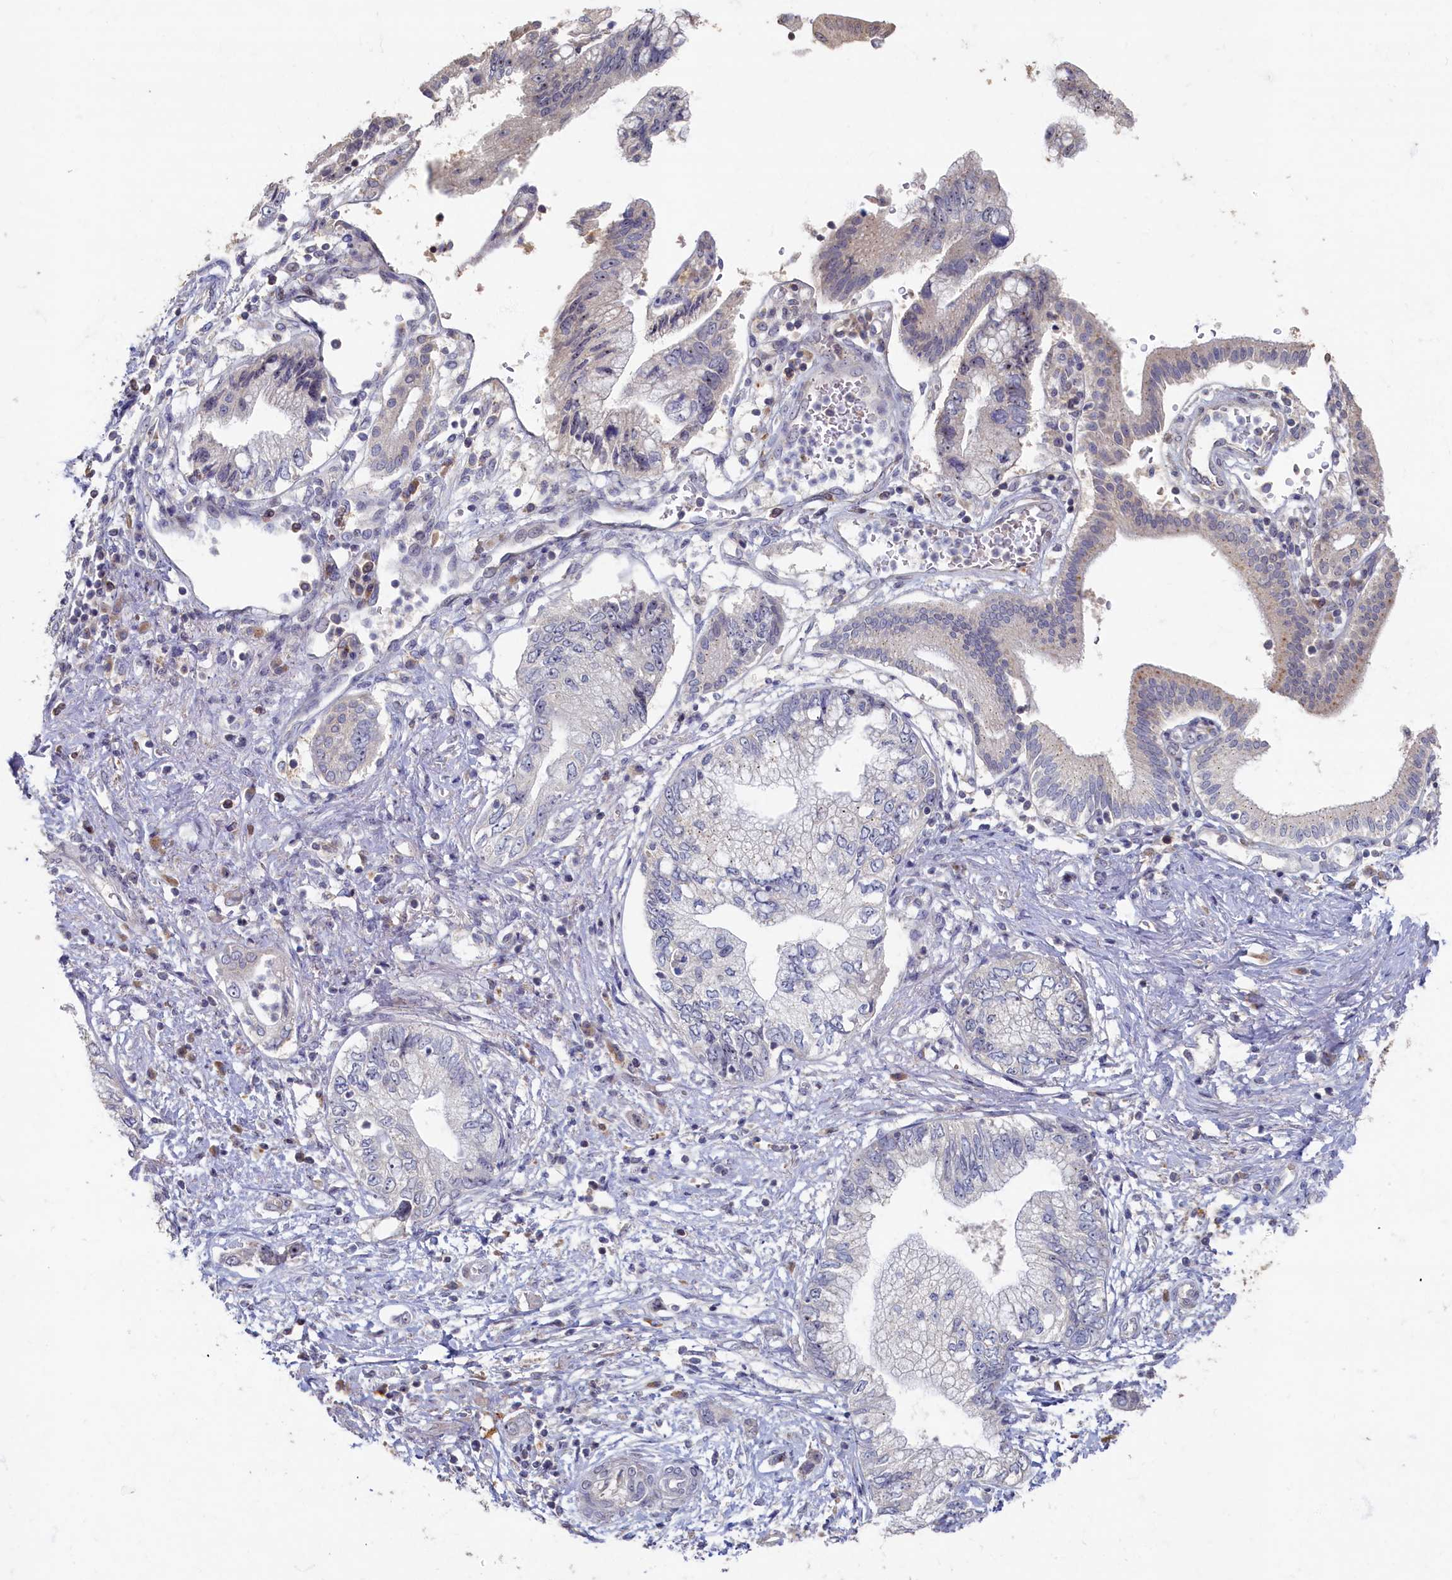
{"staining": {"intensity": "negative", "quantity": "none", "location": "none"}, "tissue": "pancreatic cancer", "cell_type": "Tumor cells", "image_type": "cancer", "snomed": [{"axis": "morphology", "description": "Adenocarcinoma, NOS"}, {"axis": "topography", "description": "Pancreas"}], "caption": "Tumor cells show no significant positivity in adenocarcinoma (pancreatic).", "gene": "HUNK", "patient": {"sex": "female", "age": 73}}